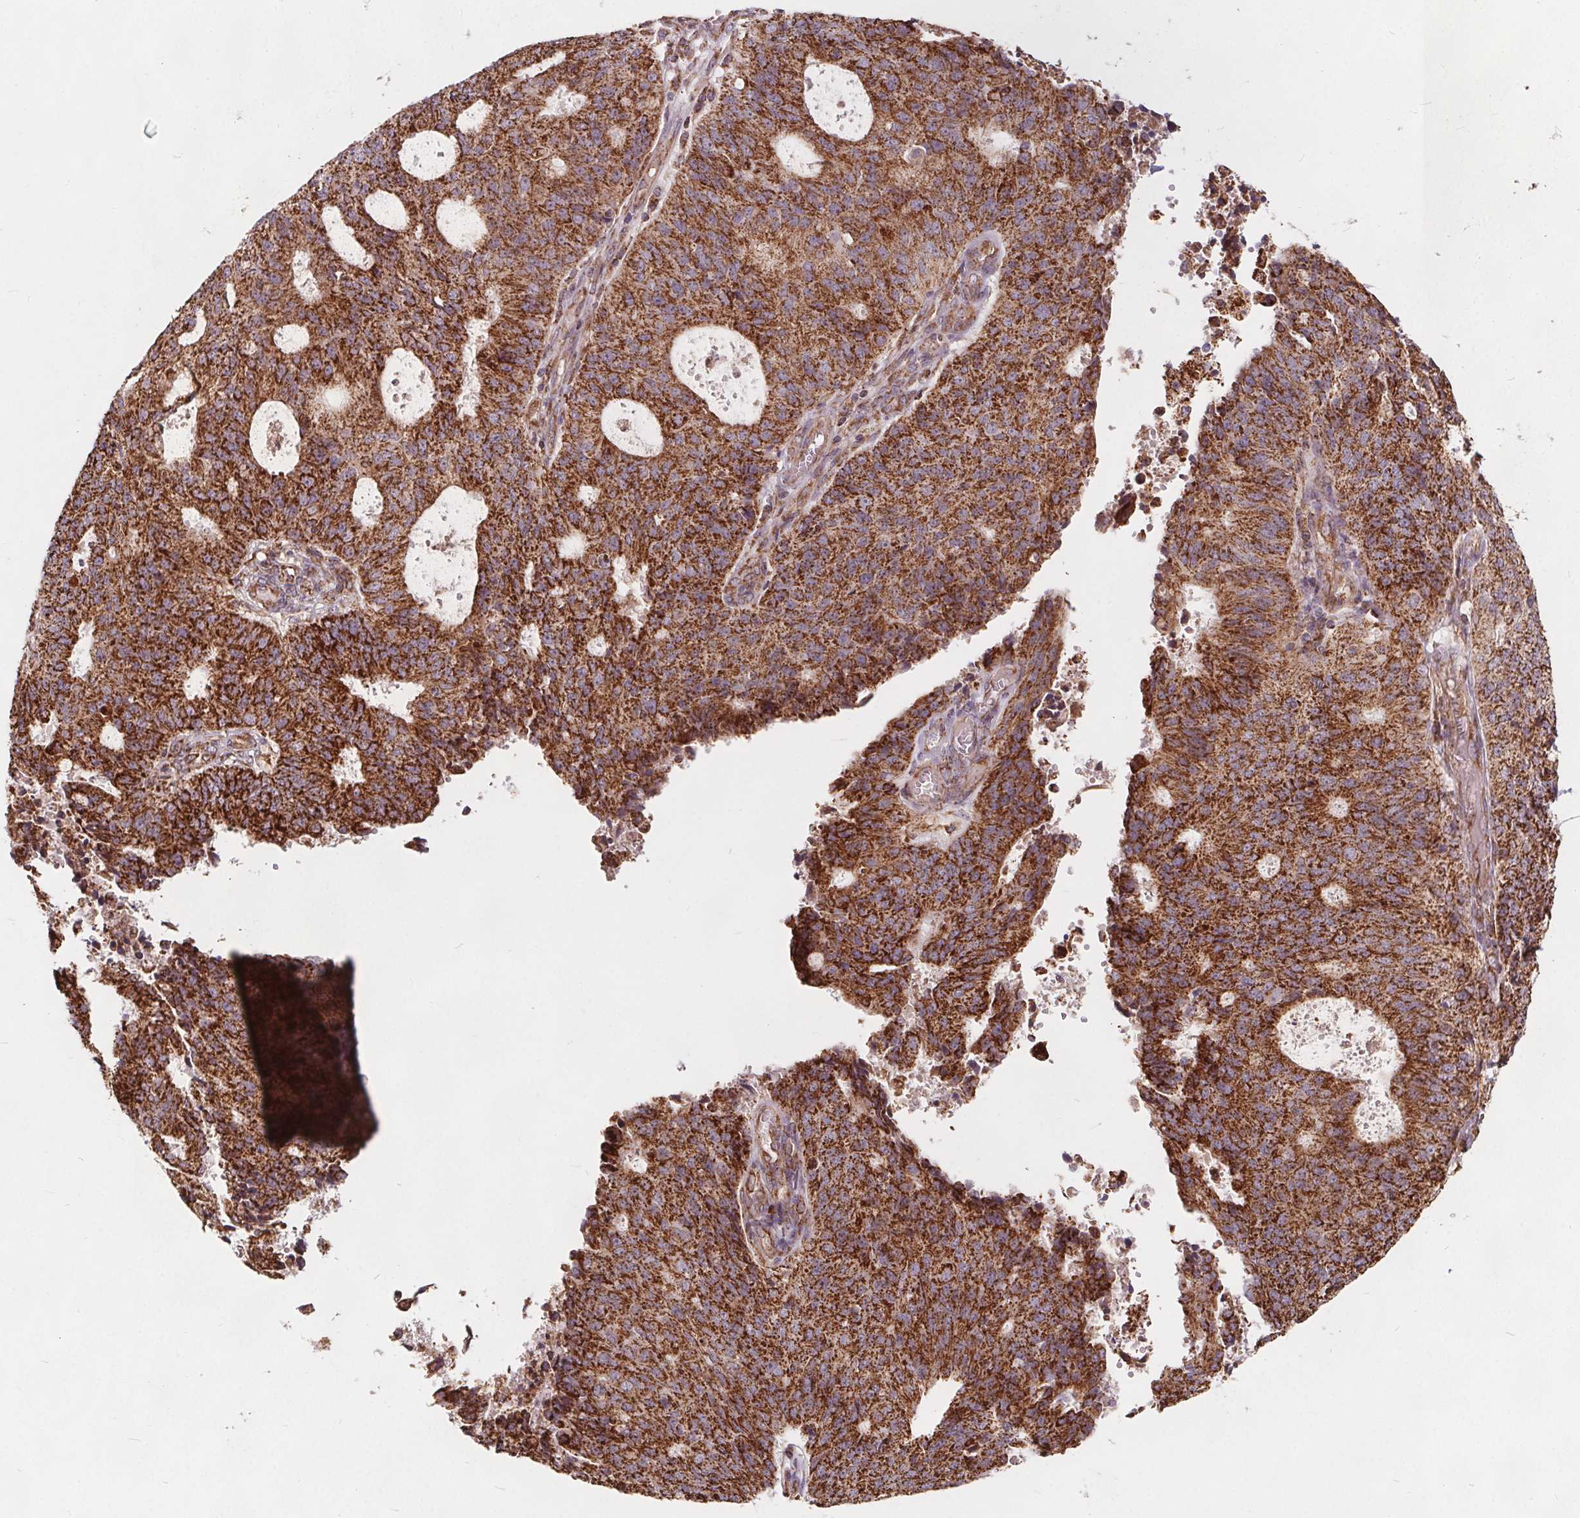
{"staining": {"intensity": "strong", "quantity": ">75%", "location": "cytoplasmic/membranous"}, "tissue": "endometrial cancer", "cell_type": "Tumor cells", "image_type": "cancer", "snomed": [{"axis": "morphology", "description": "Adenocarcinoma, NOS"}, {"axis": "topography", "description": "Endometrium"}], "caption": "A brown stain highlights strong cytoplasmic/membranous positivity of a protein in human endometrial cancer (adenocarcinoma) tumor cells.", "gene": "PLSCR3", "patient": {"sex": "female", "age": 82}}